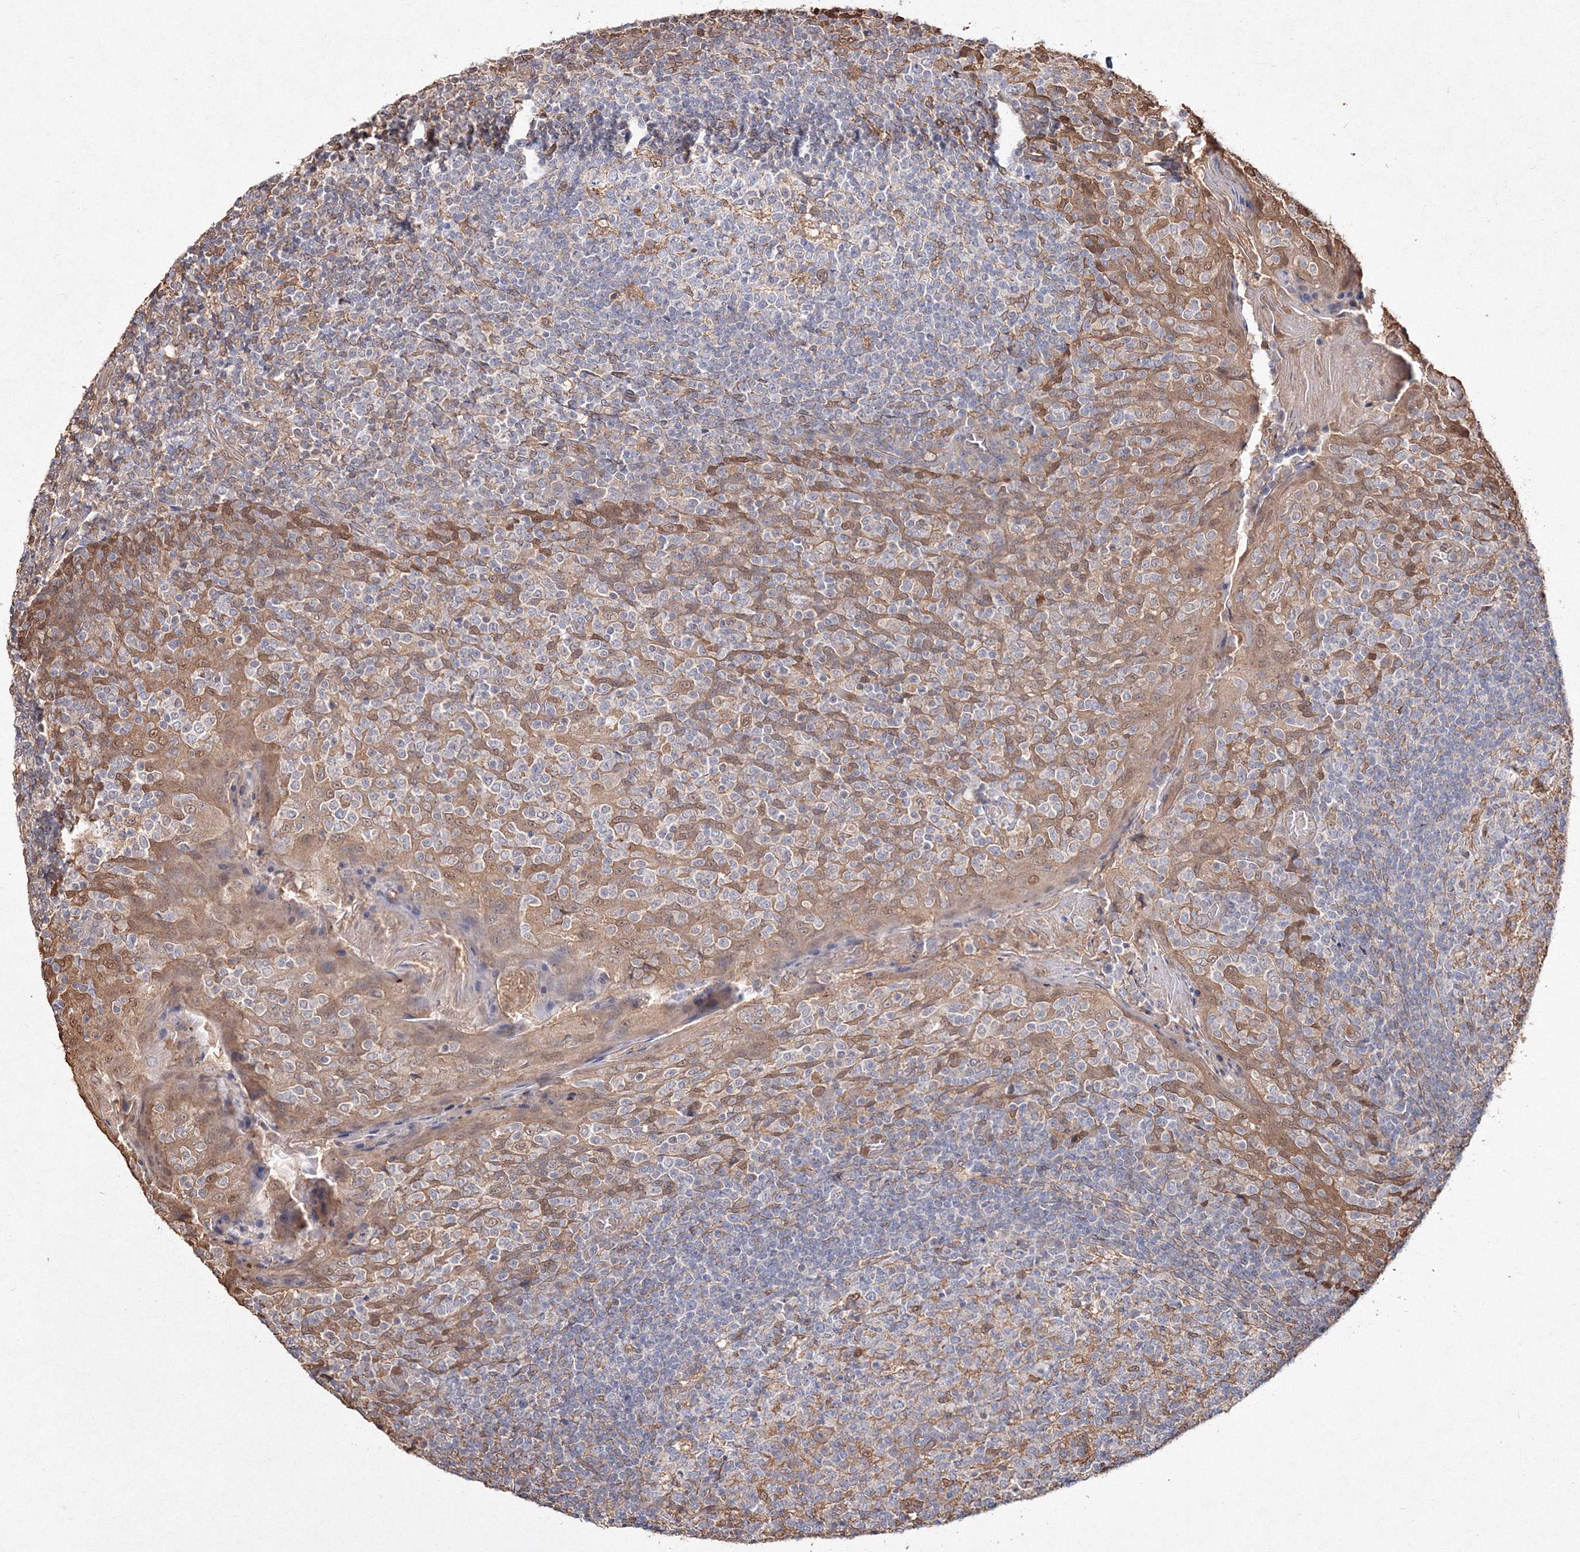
{"staining": {"intensity": "weak", "quantity": "<25%", "location": "cytoplasmic/membranous"}, "tissue": "tonsil", "cell_type": "Germinal center cells", "image_type": "normal", "snomed": [{"axis": "morphology", "description": "Normal tissue, NOS"}, {"axis": "topography", "description": "Tonsil"}], "caption": "Immunohistochemical staining of normal human tonsil reveals no significant staining in germinal center cells.", "gene": "S100A11", "patient": {"sex": "female", "age": 19}}